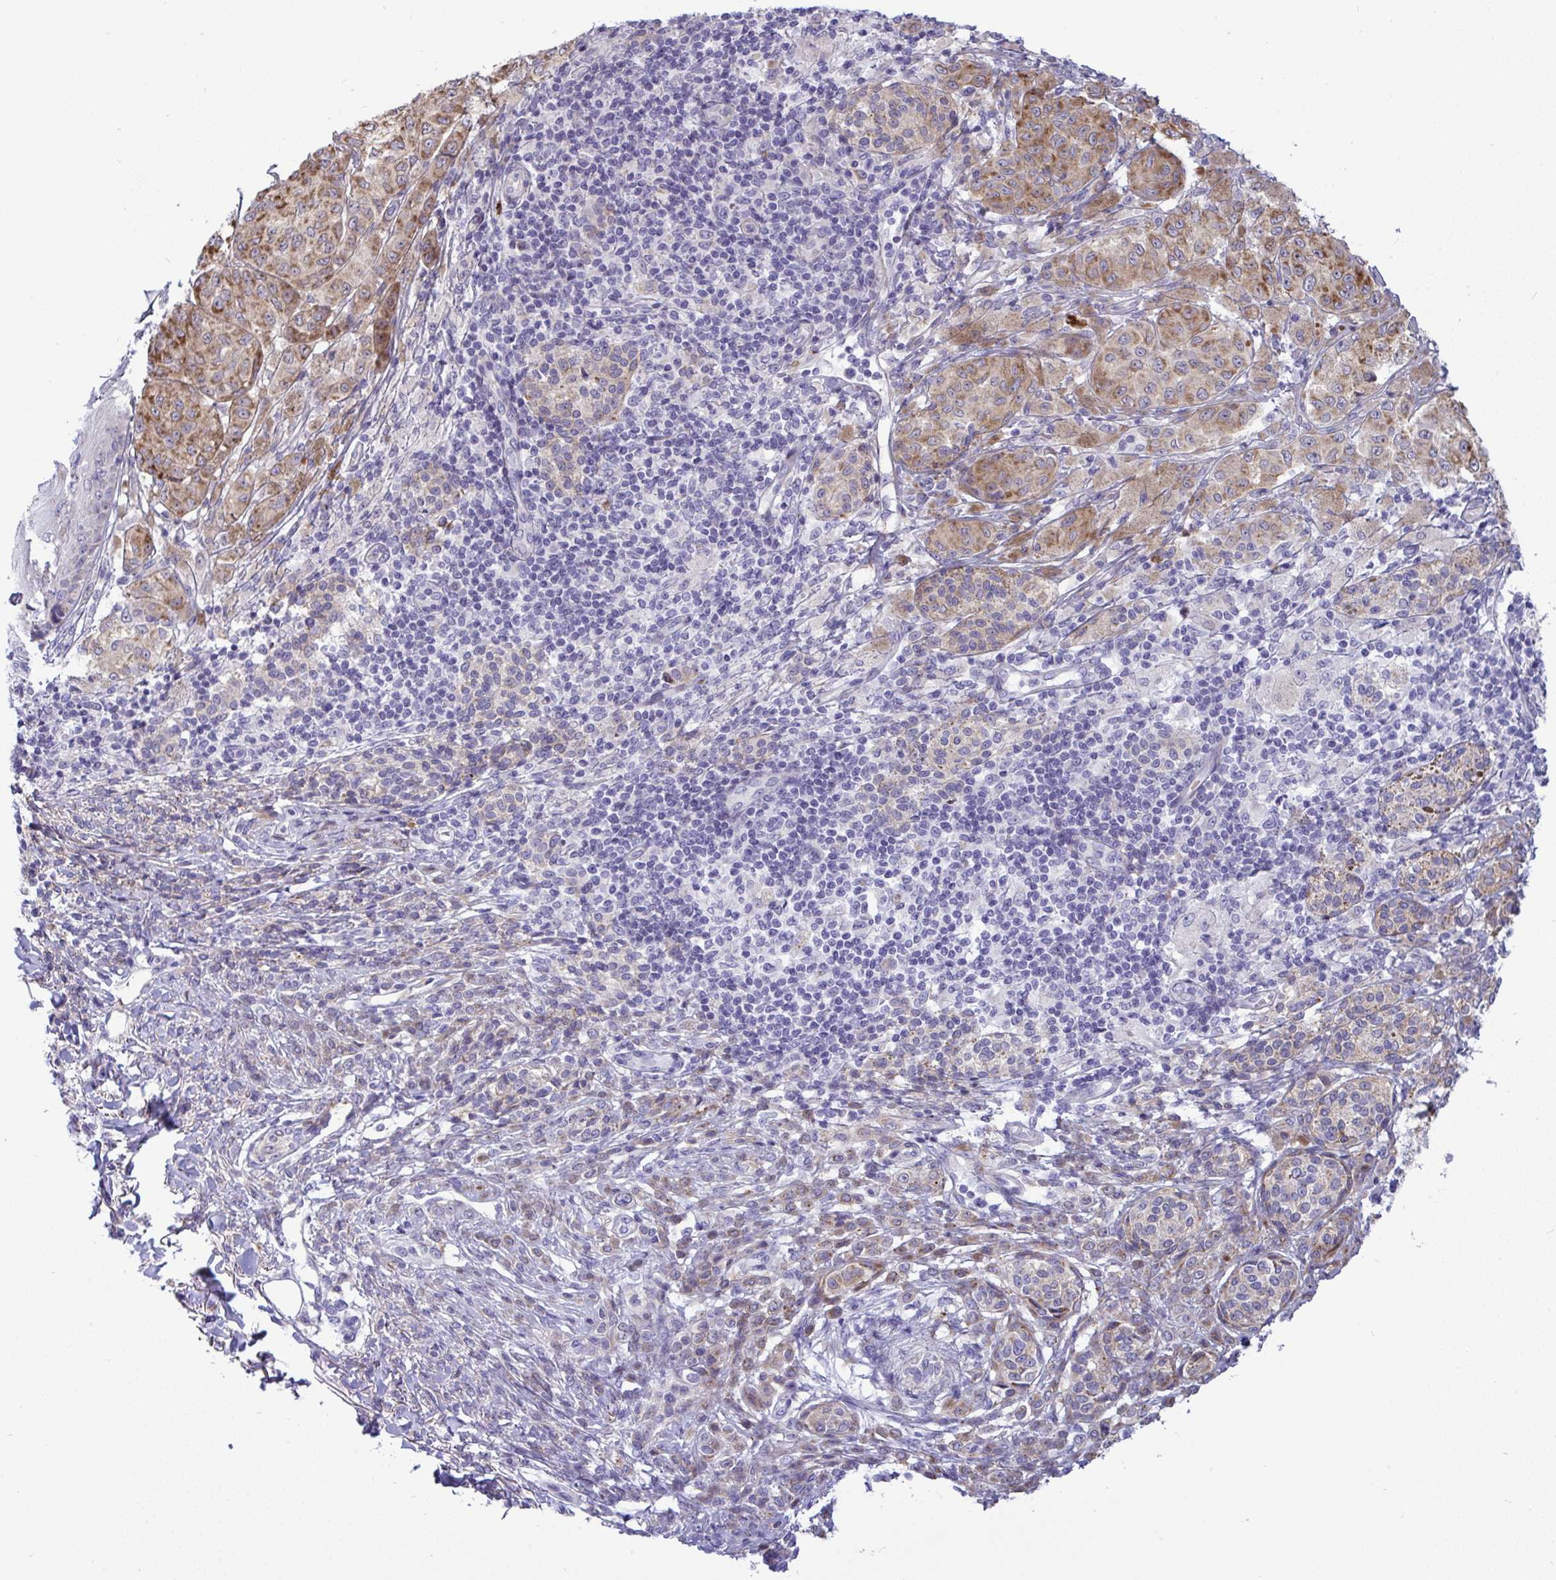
{"staining": {"intensity": "moderate", "quantity": "25%-75%", "location": "cytoplasmic/membranous"}, "tissue": "melanoma", "cell_type": "Tumor cells", "image_type": "cancer", "snomed": [{"axis": "morphology", "description": "Malignant melanoma, NOS"}, {"axis": "topography", "description": "Skin"}], "caption": "High-power microscopy captured an immunohistochemistry (IHC) photomicrograph of melanoma, revealing moderate cytoplasmic/membranous staining in about 25%-75% of tumor cells.", "gene": "NTN1", "patient": {"sex": "male", "age": 42}}